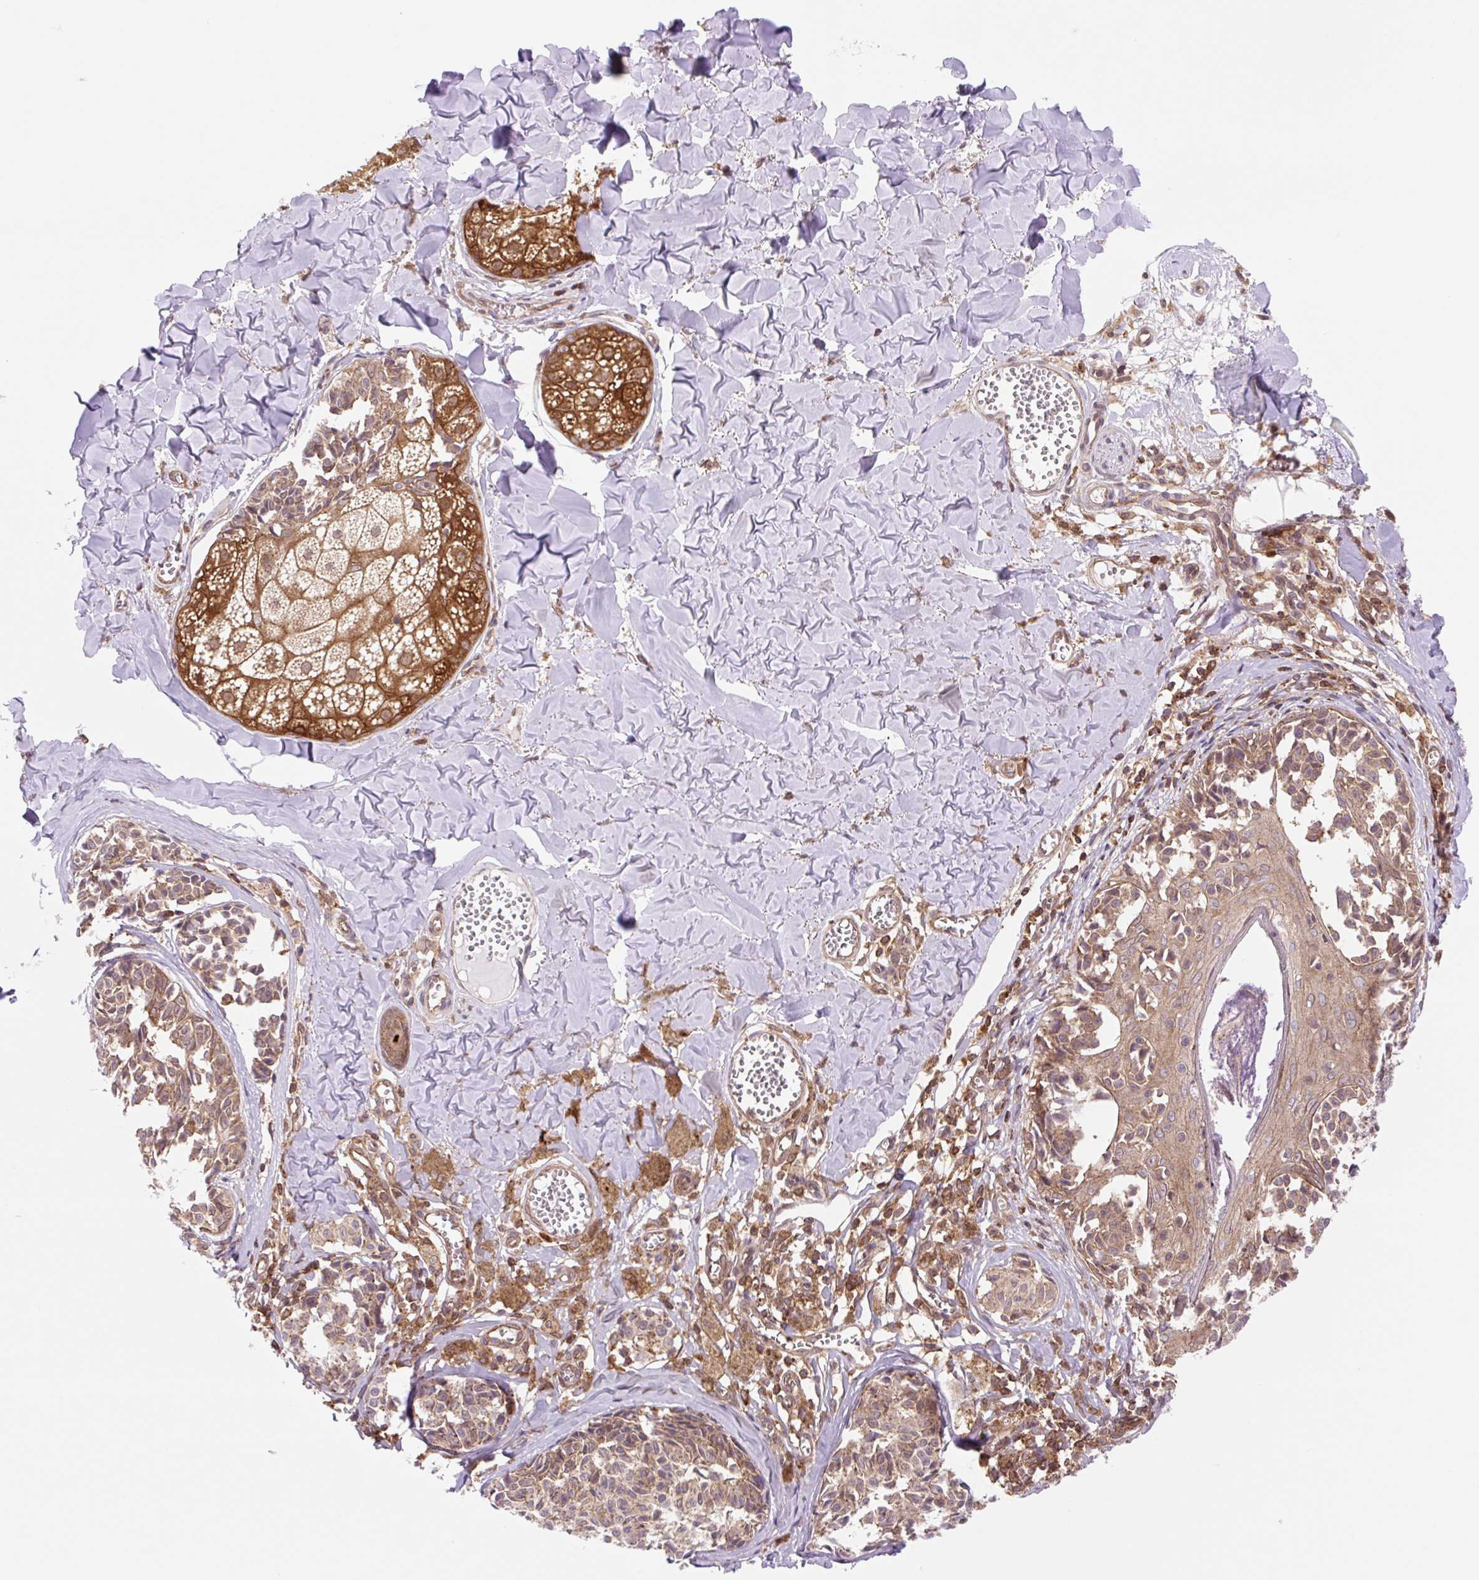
{"staining": {"intensity": "moderate", "quantity": ">75%", "location": "cytoplasmic/membranous"}, "tissue": "melanoma", "cell_type": "Tumor cells", "image_type": "cancer", "snomed": [{"axis": "morphology", "description": "Malignant melanoma, NOS"}, {"axis": "topography", "description": "Skin"}], "caption": "Brown immunohistochemical staining in malignant melanoma shows moderate cytoplasmic/membranous staining in about >75% of tumor cells. The staining was performed using DAB, with brown indicating positive protein expression. Nuclei are stained blue with hematoxylin.", "gene": "VPS4A", "patient": {"sex": "female", "age": 43}}